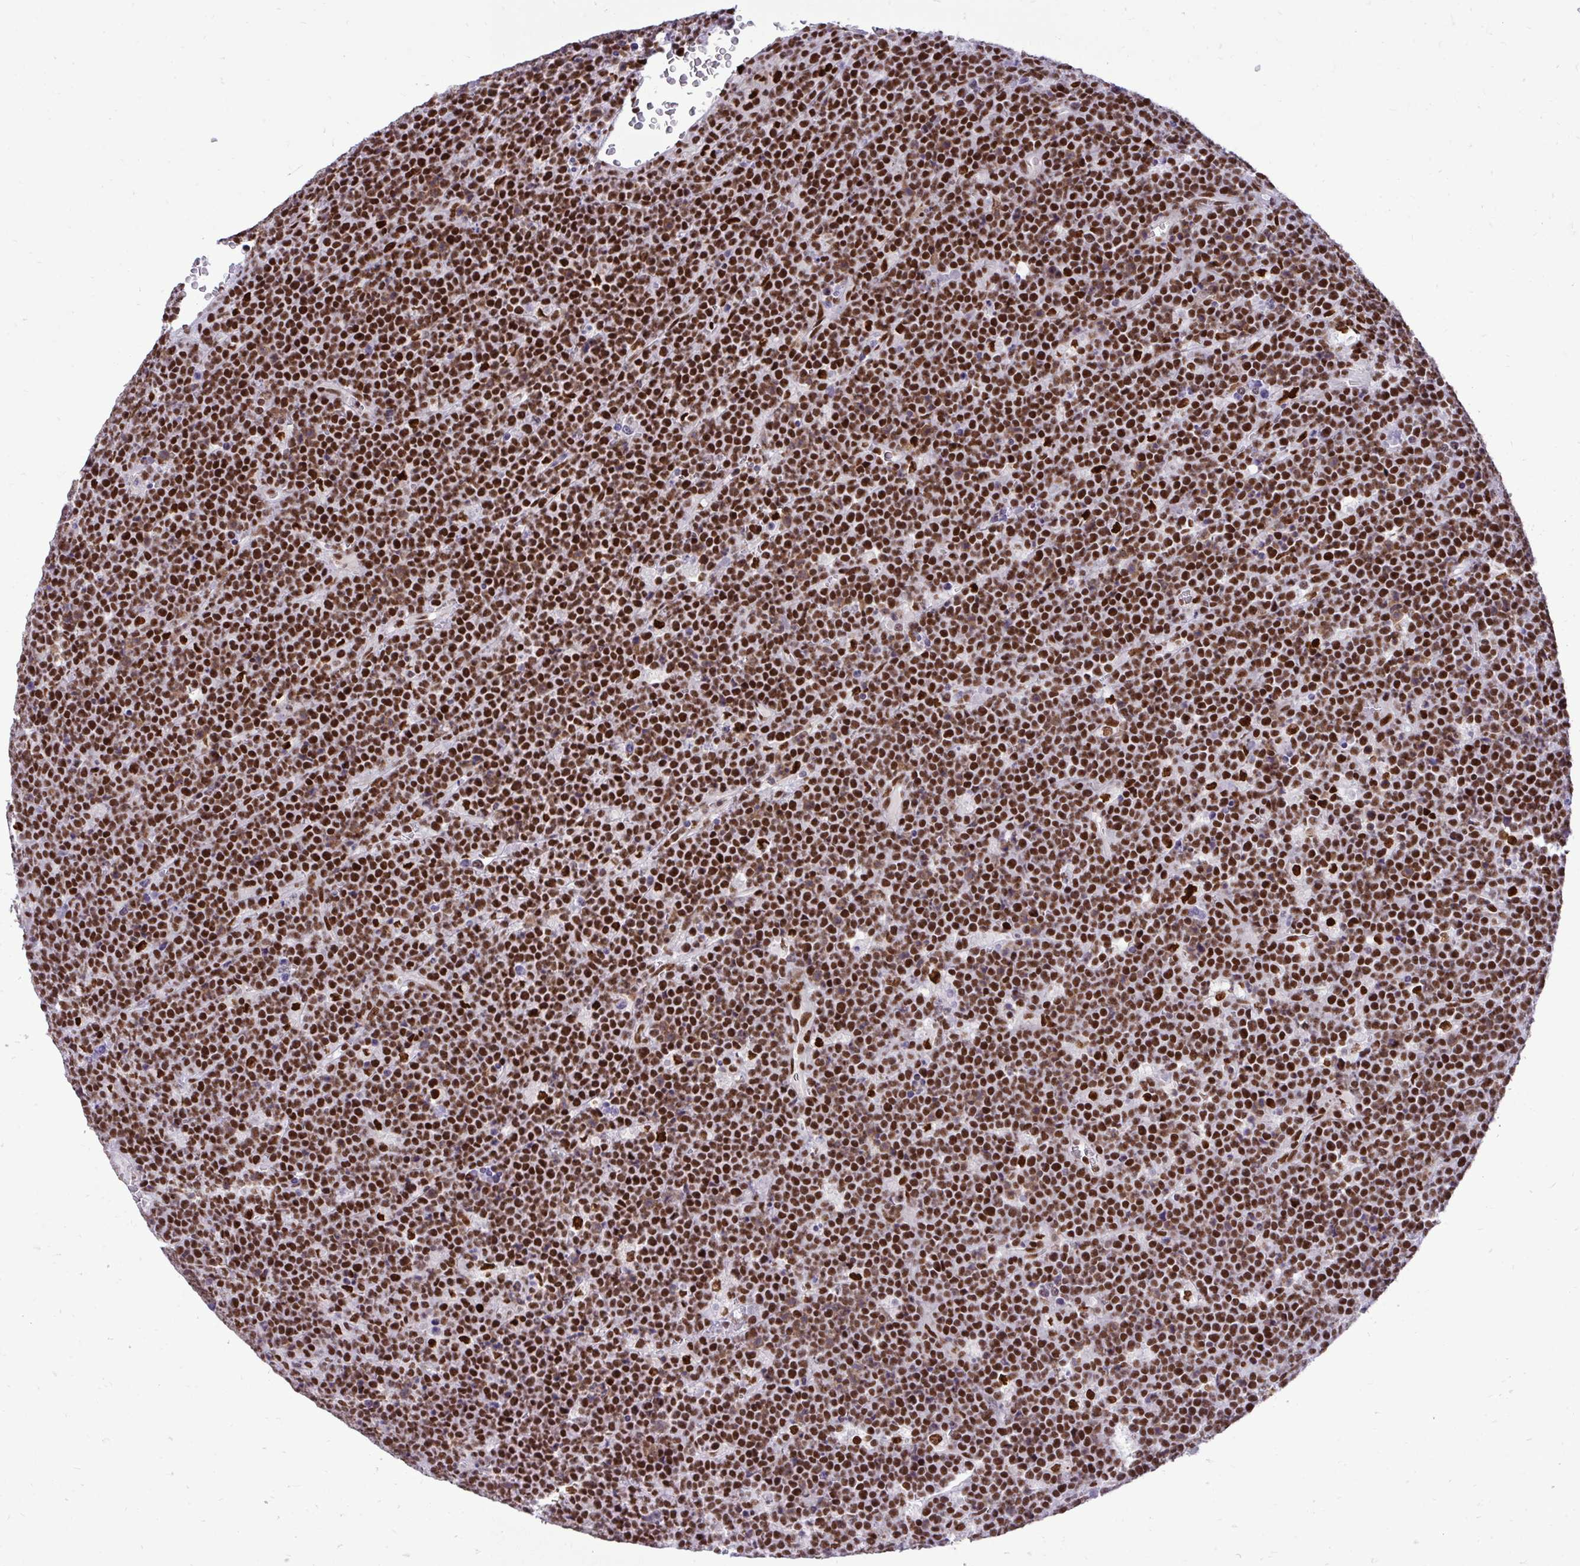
{"staining": {"intensity": "strong", "quantity": ">75%", "location": "nuclear"}, "tissue": "lymphoma", "cell_type": "Tumor cells", "image_type": "cancer", "snomed": [{"axis": "morphology", "description": "Malignant lymphoma, non-Hodgkin's type, High grade"}, {"axis": "topography", "description": "Ovary"}], "caption": "Lymphoma stained with a brown dye exhibits strong nuclear positive staining in approximately >75% of tumor cells.", "gene": "CDYL", "patient": {"sex": "female", "age": 56}}